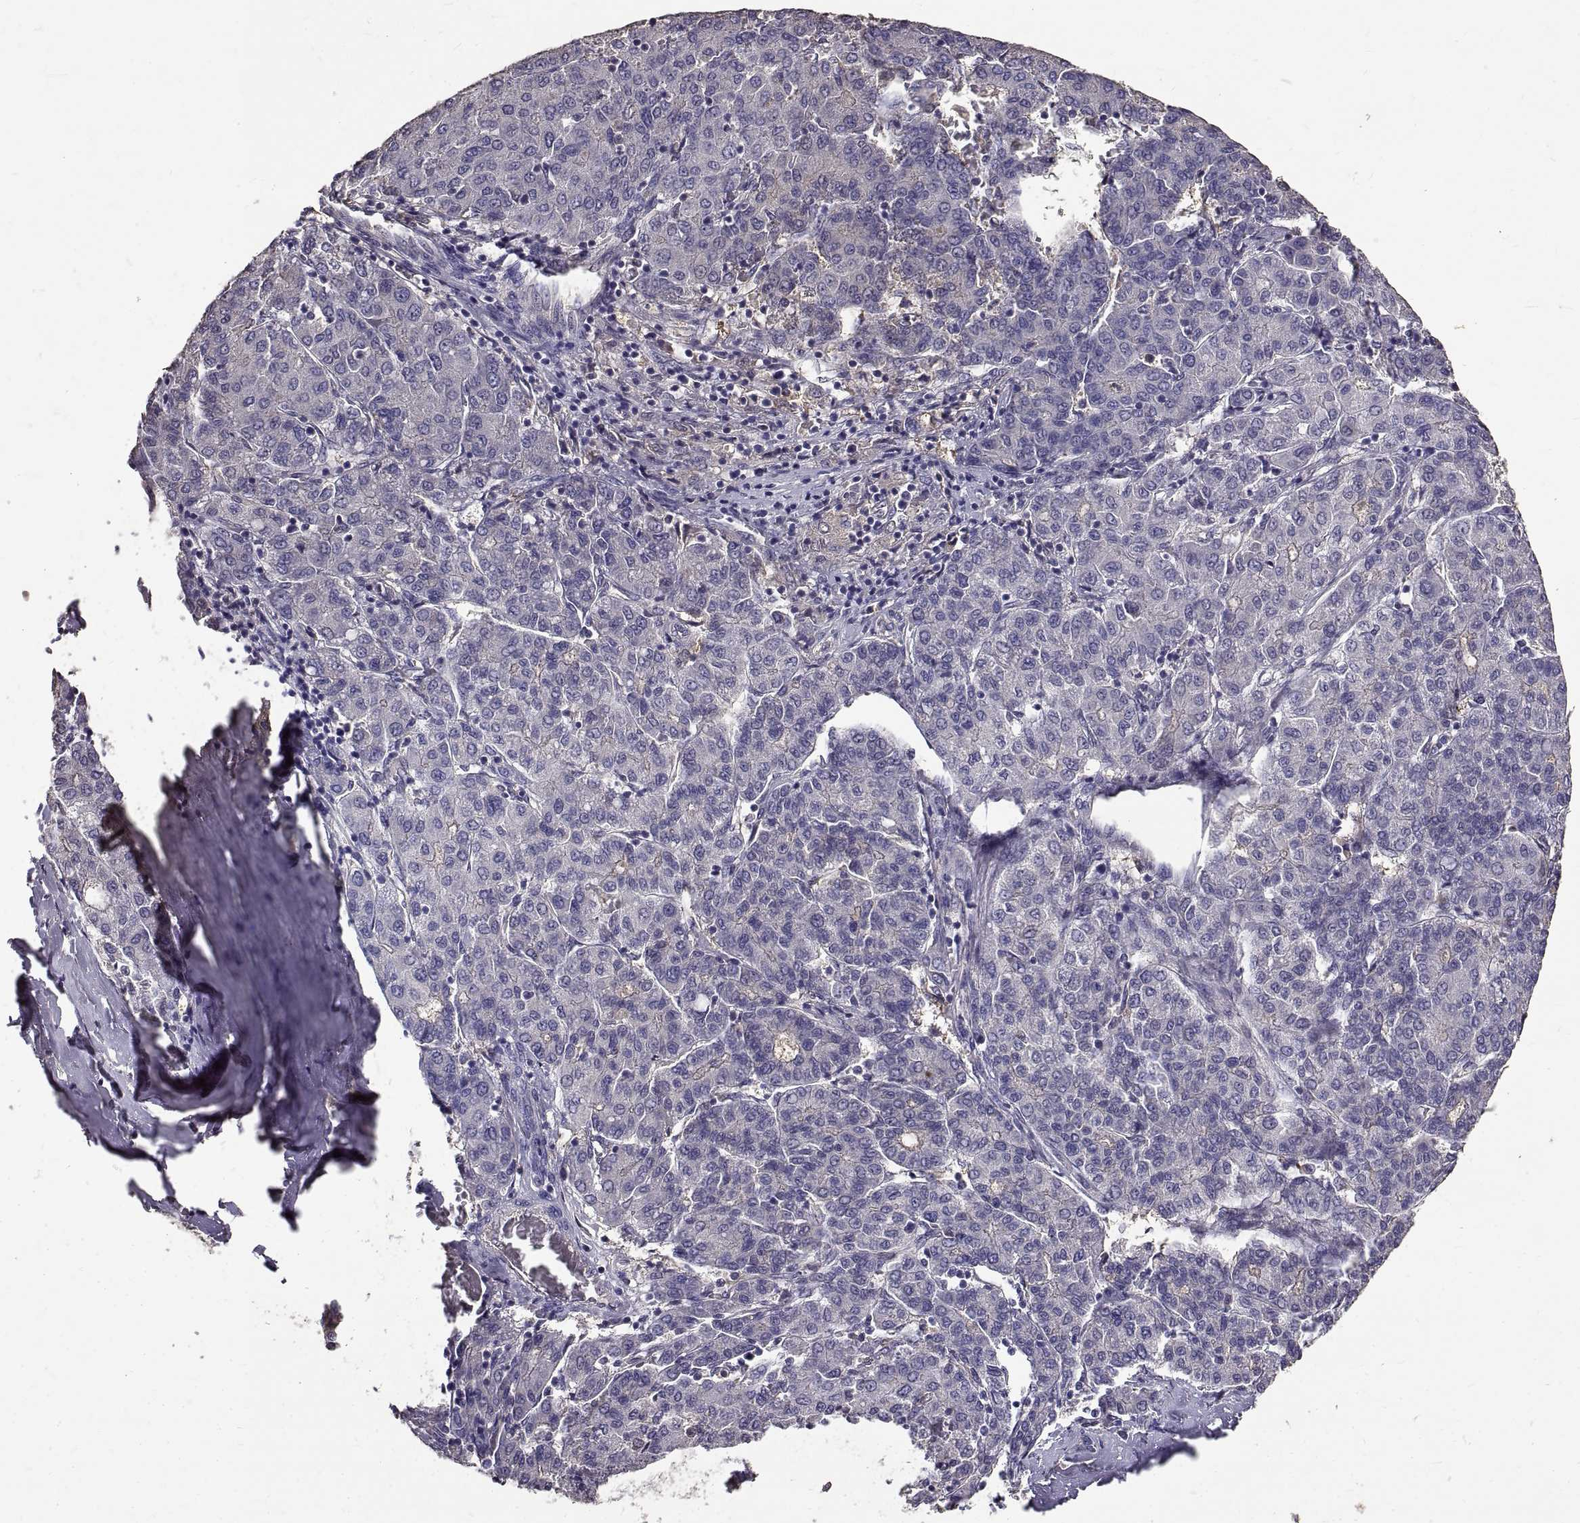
{"staining": {"intensity": "negative", "quantity": "none", "location": "none"}, "tissue": "liver cancer", "cell_type": "Tumor cells", "image_type": "cancer", "snomed": [{"axis": "morphology", "description": "Carcinoma, Hepatocellular, NOS"}, {"axis": "topography", "description": "Liver"}], "caption": "An immunohistochemistry (IHC) histopathology image of liver cancer (hepatocellular carcinoma) is shown. There is no staining in tumor cells of liver cancer (hepatocellular carcinoma). (Brightfield microscopy of DAB (3,3'-diaminobenzidine) IHC at high magnification).", "gene": "PEA15", "patient": {"sex": "male", "age": 65}}